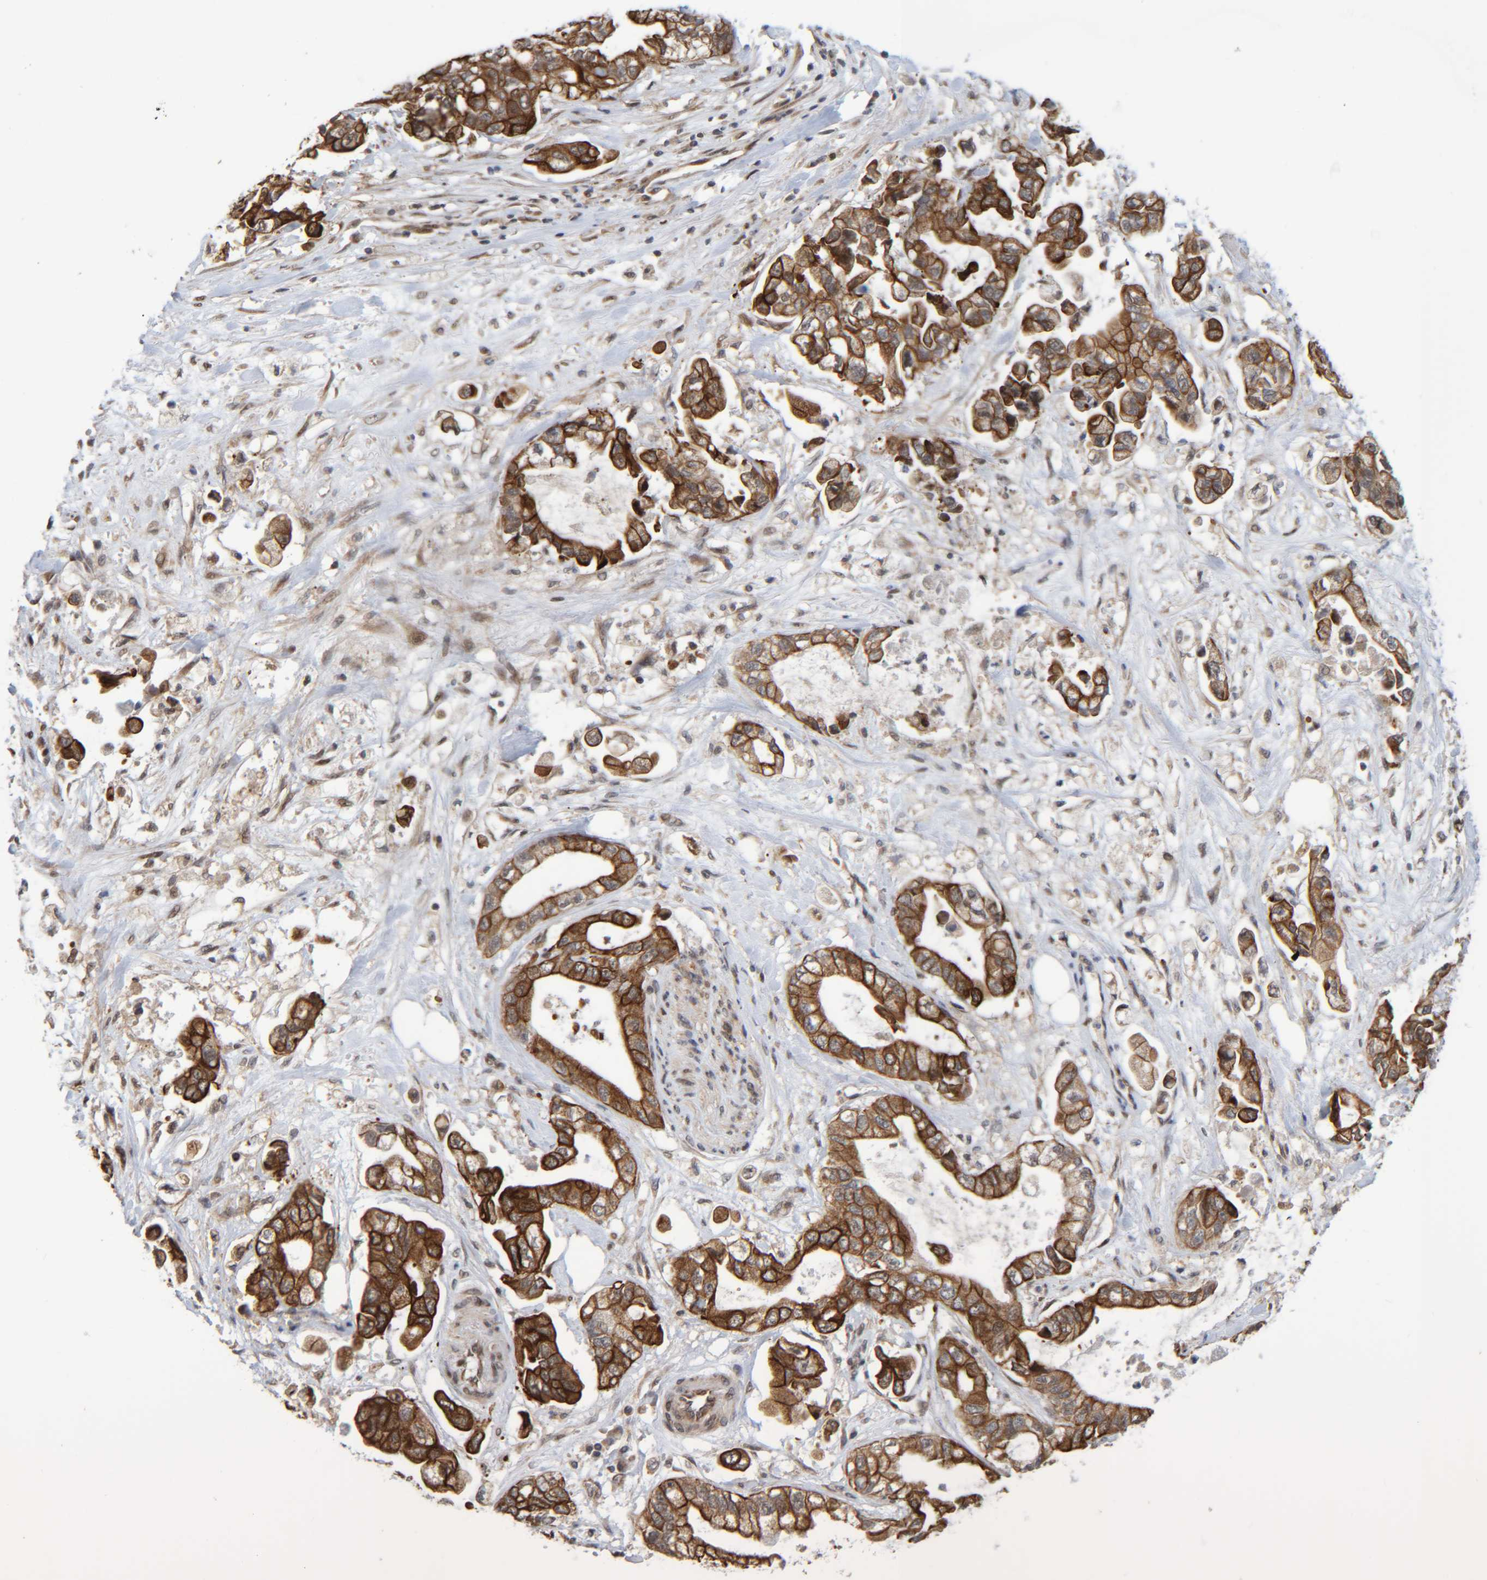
{"staining": {"intensity": "strong", "quantity": ">75%", "location": "cytoplasmic/membranous"}, "tissue": "stomach cancer", "cell_type": "Tumor cells", "image_type": "cancer", "snomed": [{"axis": "morphology", "description": "Normal tissue, NOS"}, {"axis": "morphology", "description": "Adenocarcinoma, NOS"}, {"axis": "topography", "description": "Stomach"}], "caption": "Immunohistochemical staining of adenocarcinoma (stomach) reveals high levels of strong cytoplasmic/membranous protein expression in approximately >75% of tumor cells. (DAB IHC, brown staining for protein, blue staining for nuclei).", "gene": "CCDC57", "patient": {"sex": "male", "age": 62}}